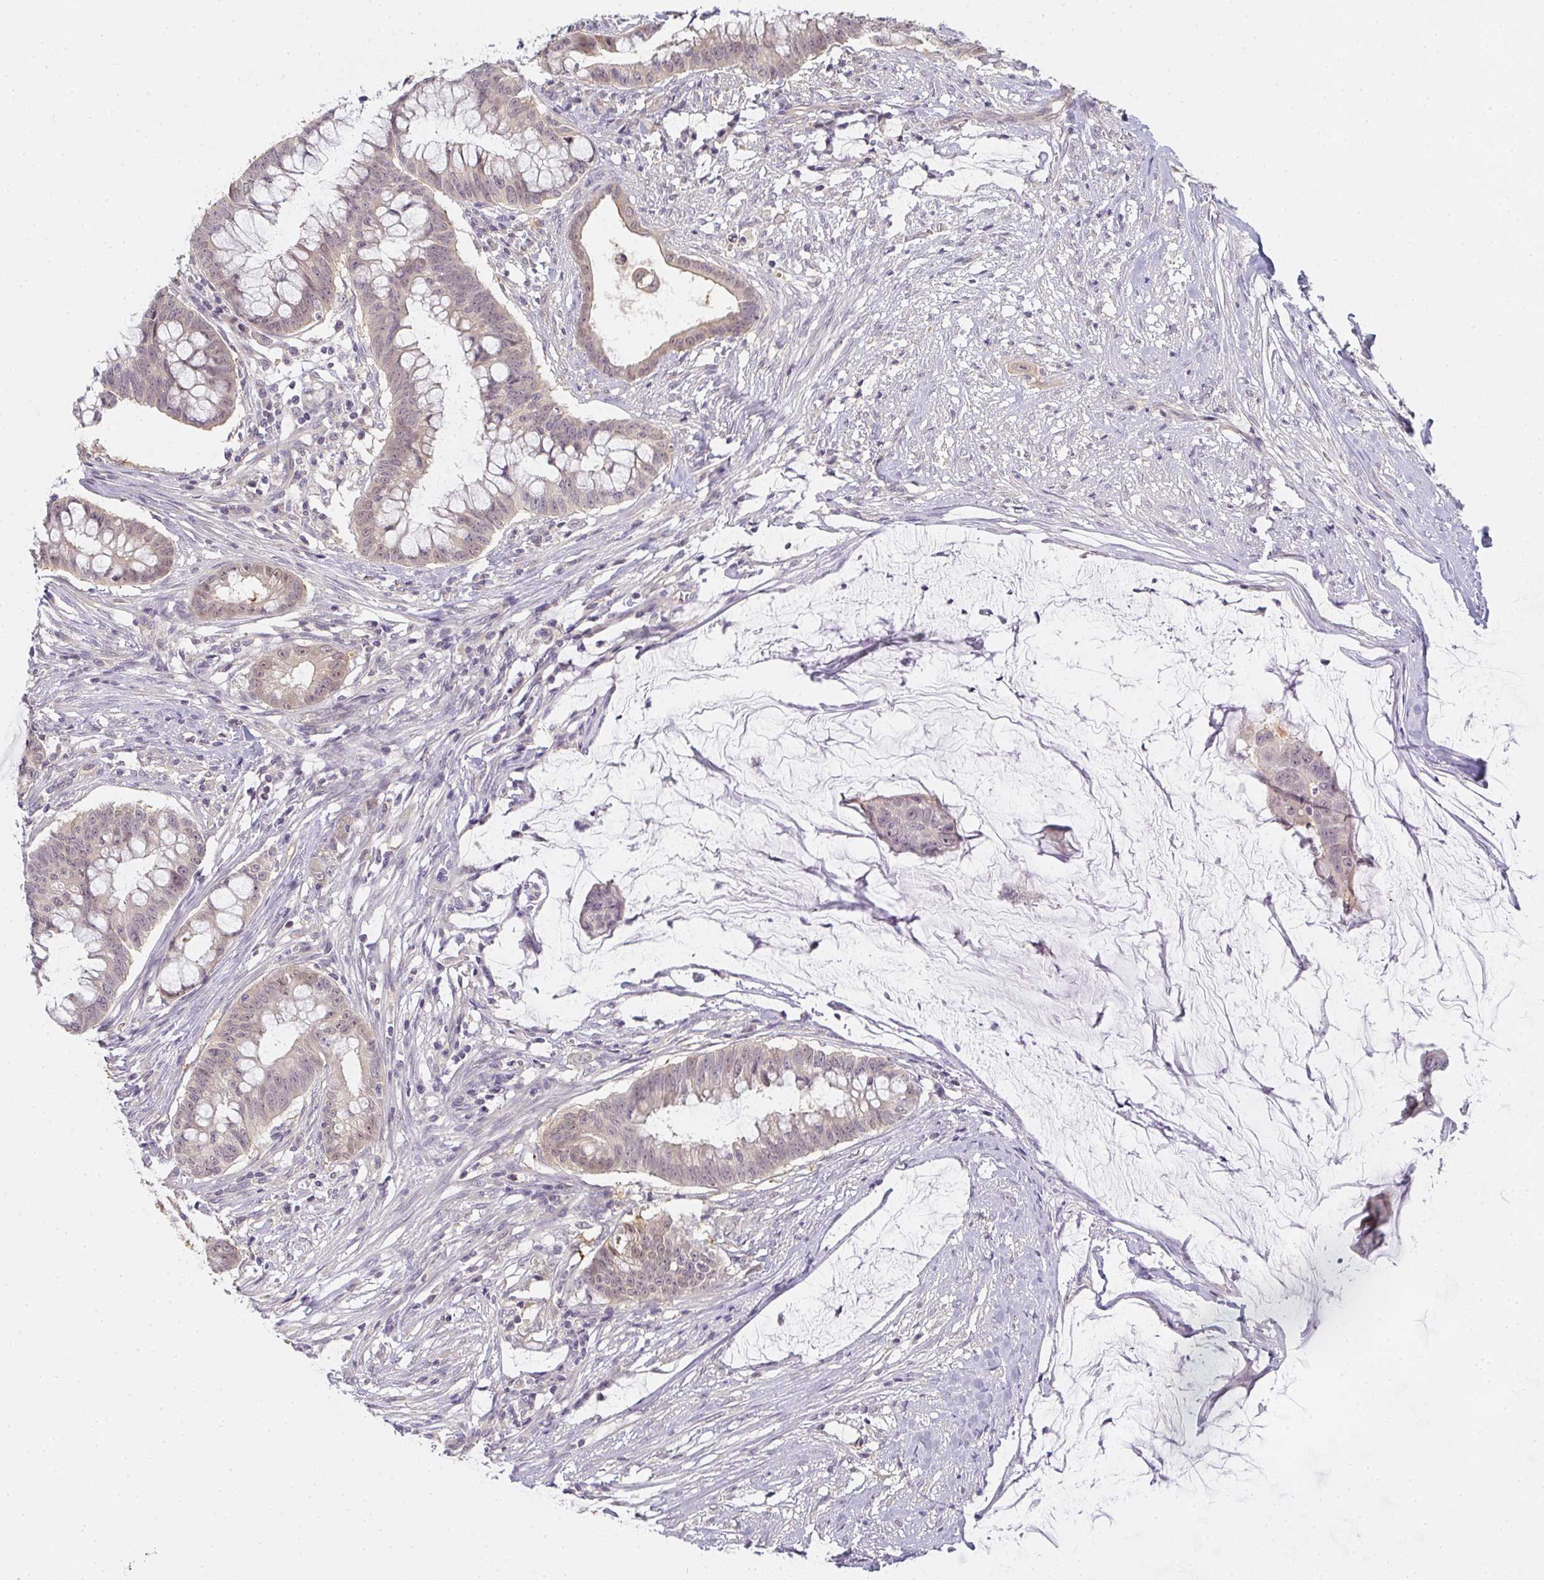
{"staining": {"intensity": "weak", "quantity": "25%-75%", "location": "cytoplasmic/membranous"}, "tissue": "colorectal cancer", "cell_type": "Tumor cells", "image_type": "cancer", "snomed": [{"axis": "morphology", "description": "Adenocarcinoma, NOS"}, {"axis": "topography", "description": "Colon"}], "caption": "Immunohistochemistry (IHC) staining of colorectal adenocarcinoma, which exhibits low levels of weak cytoplasmic/membranous positivity in about 25%-75% of tumor cells indicating weak cytoplasmic/membranous protein positivity. The staining was performed using DAB (brown) for protein detection and nuclei were counterstained in hematoxylin (blue).", "gene": "GSDMB", "patient": {"sex": "male", "age": 62}}